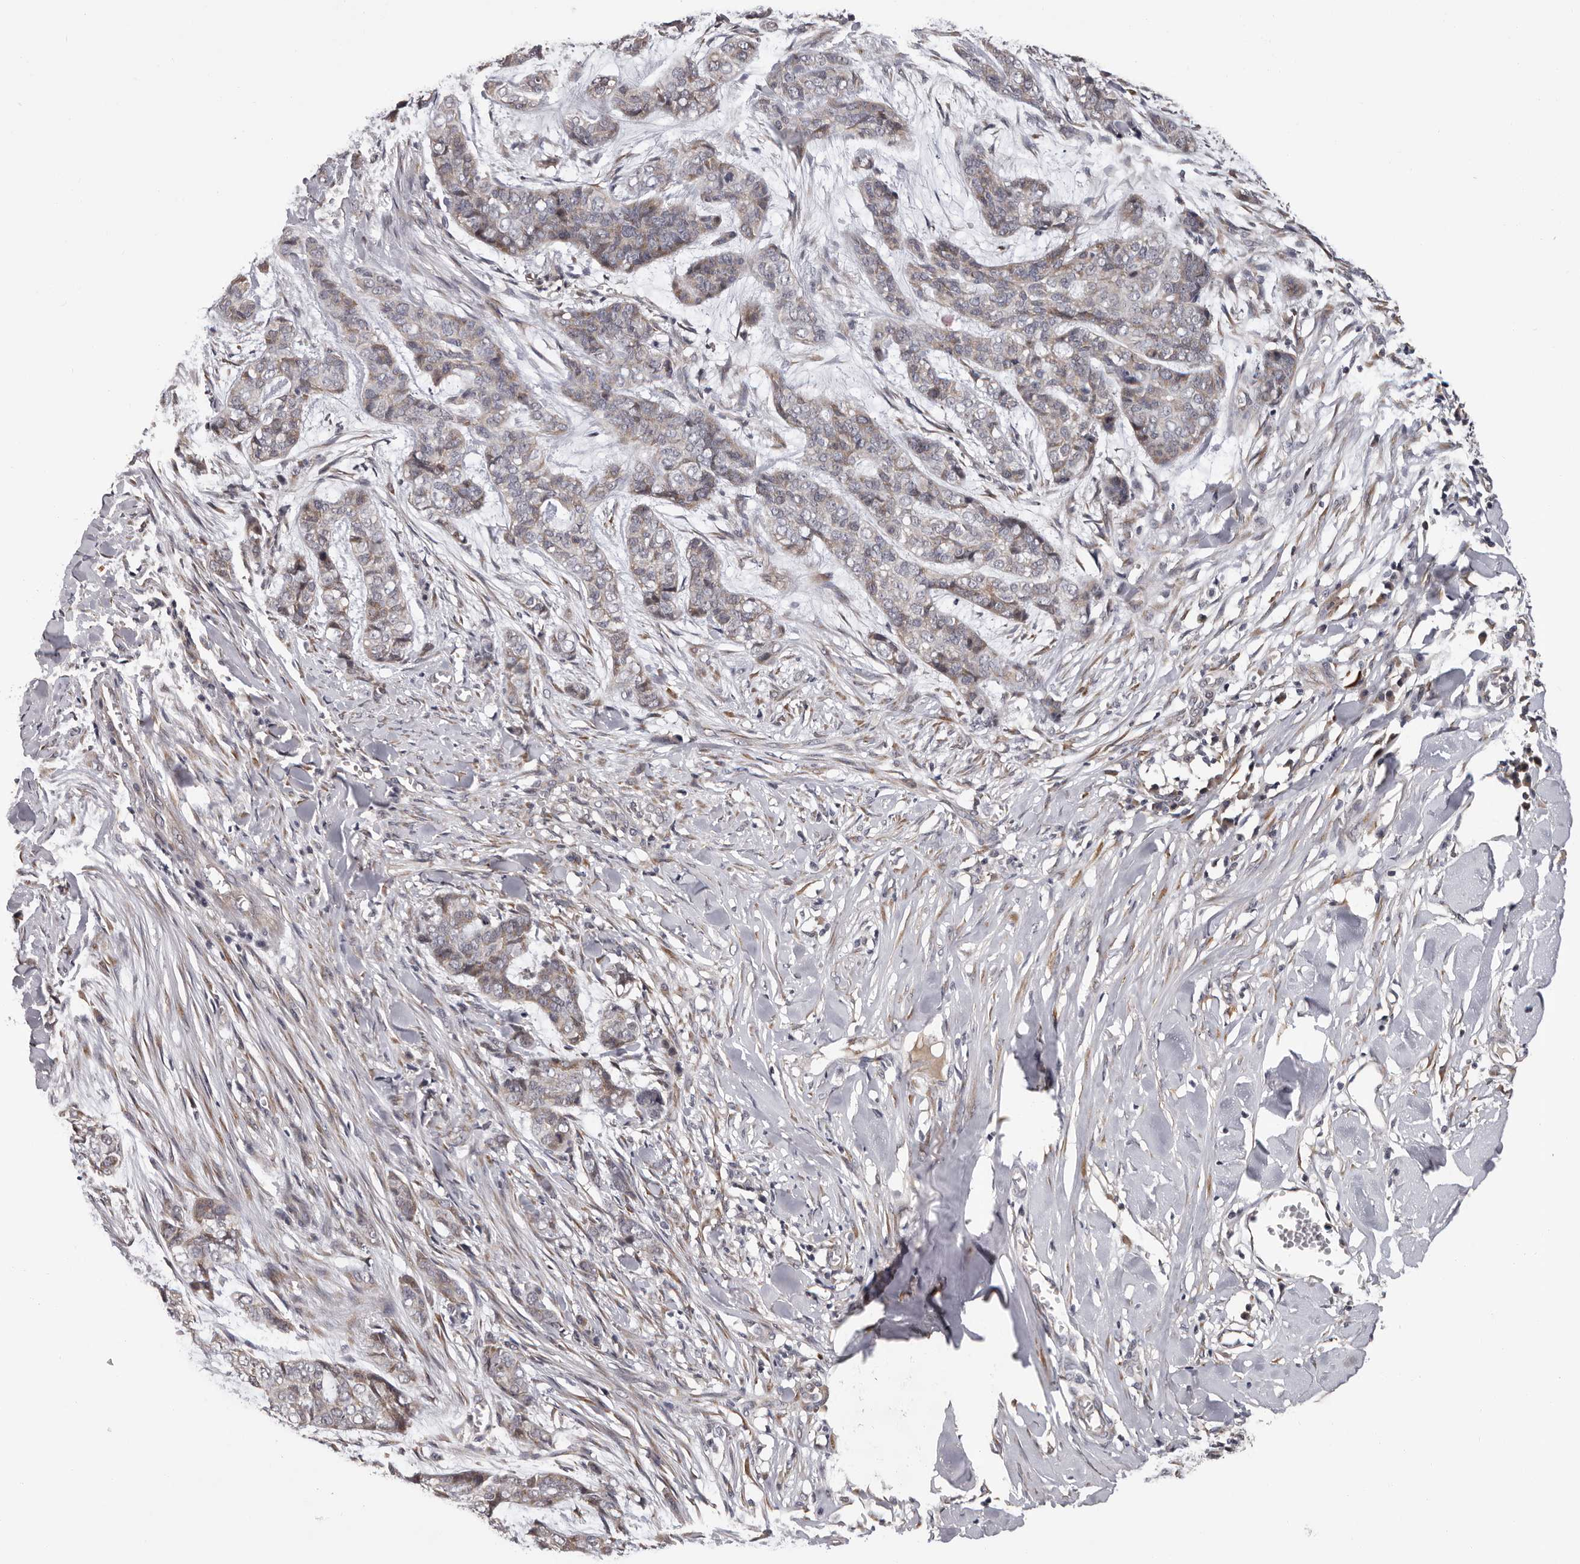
{"staining": {"intensity": "weak", "quantity": "25%-75%", "location": "cytoplasmic/membranous"}, "tissue": "skin cancer", "cell_type": "Tumor cells", "image_type": "cancer", "snomed": [{"axis": "morphology", "description": "Basal cell carcinoma"}, {"axis": "topography", "description": "Skin"}], "caption": "IHC staining of skin basal cell carcinoma, which demonstrates low levels of weak cytoplasmic/membranous positivity in approximately 25%-75% of tumor cells indicating weak cytoplasmic/membranous protein staining. The staining was performed using DAB (brown) for protein detection and nuclei were counterstained in hematoxylin (blue).", "gene": "MED8", "patient": {"sex": "female", "age": 64}}